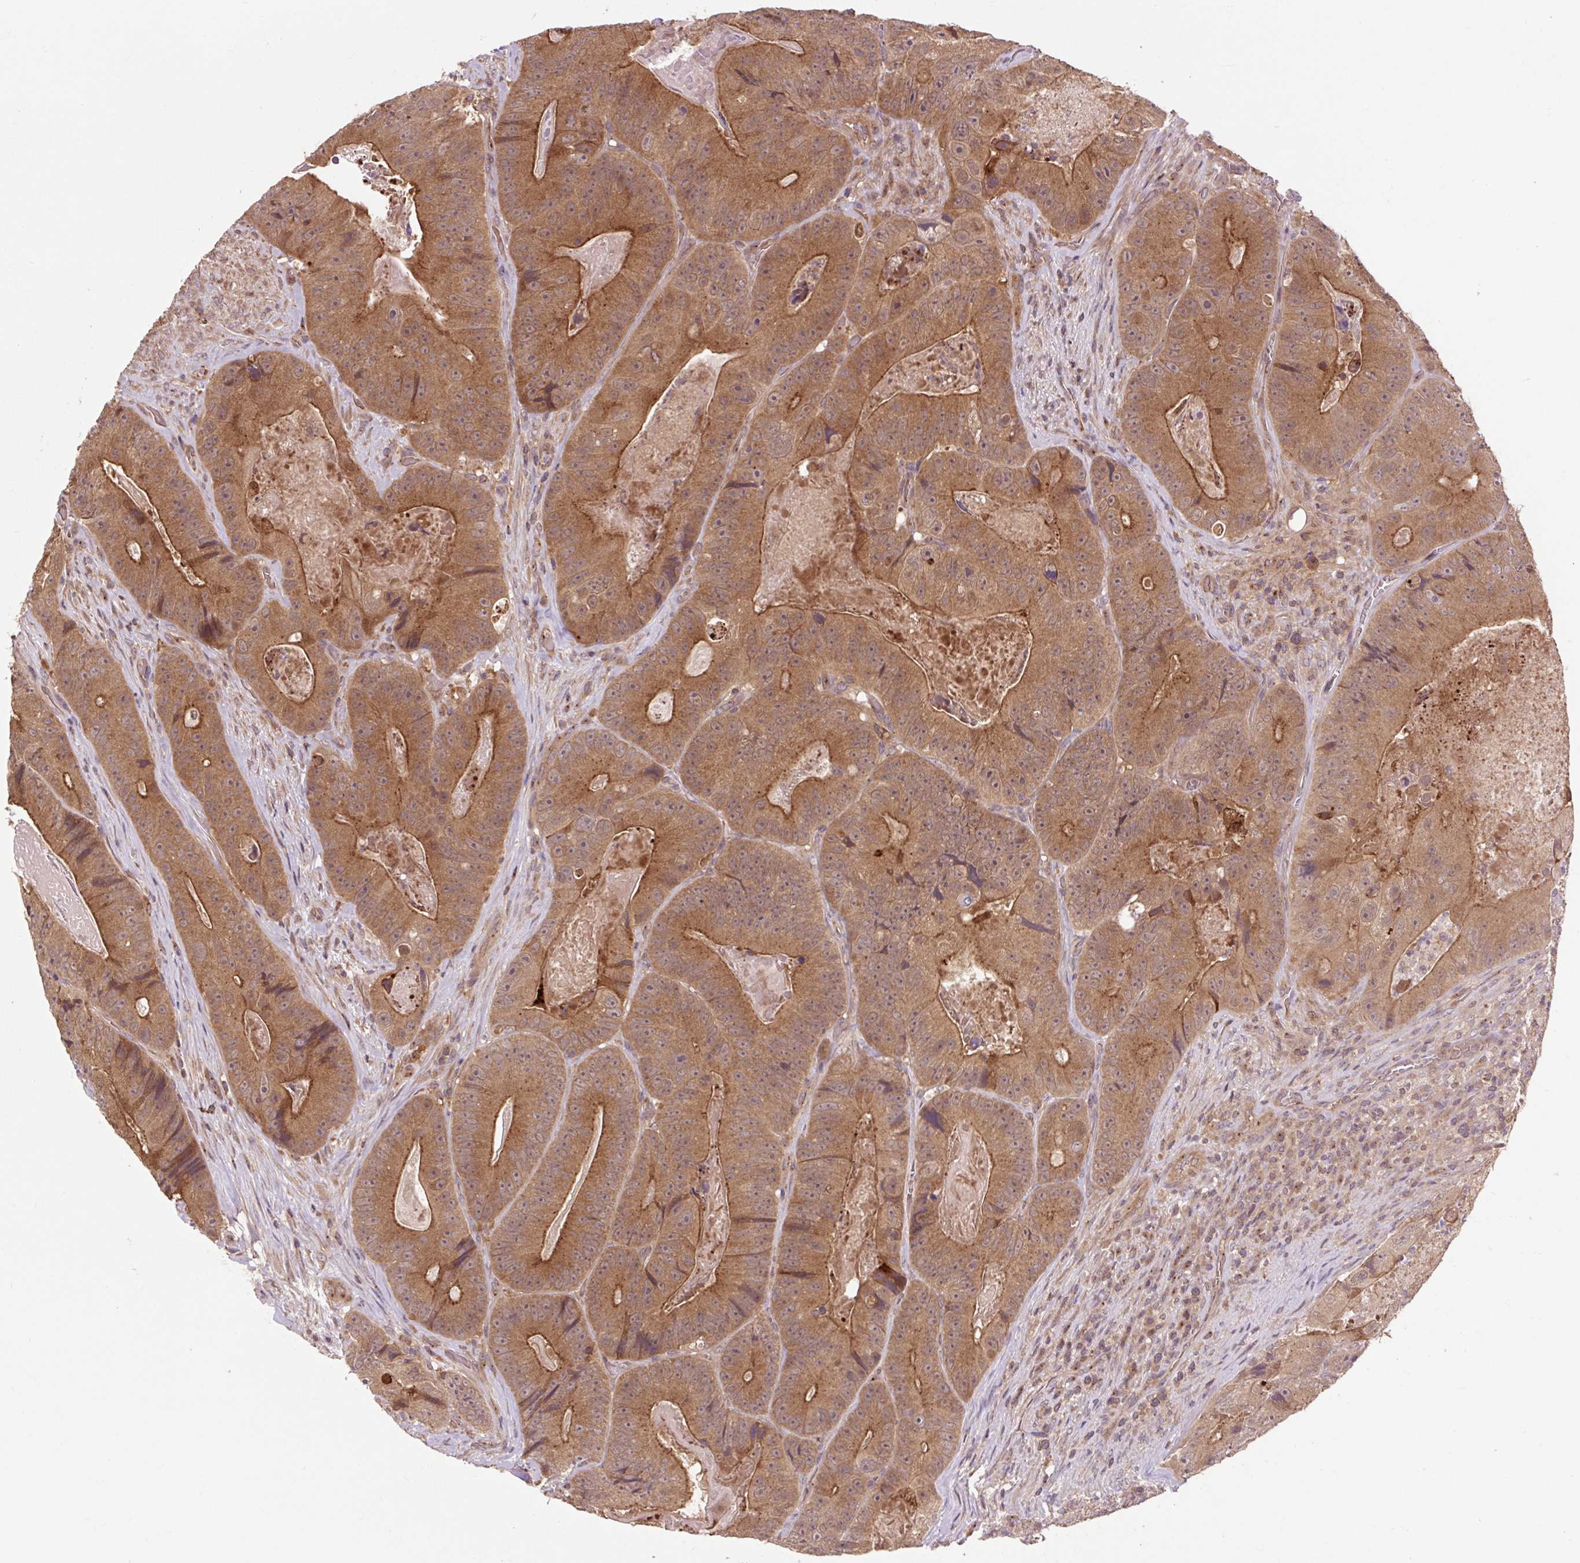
{"staining": {"intensity": "moderate", "quantity": ">75%", "location": "cytoplasmic/membranous"}, "tissue": "colorectal cancer", "cell_type": "Tumor cells", "image_type": "cancer", "snomed": [{"axis": "morphology", "description": "Adenocarcinoma, NOS"}, {"axis": "topography", "description": "Colon"}], "caption": "Protein expression analysis of human colorectal cancer (adenocarcinoma) reveals moderate cytoplasmic/membranous staining in about >75% of tumor cells. (Brightfield microscopy of DAB IHC at high magnification).", "gene": "MMS19", "patient": {"sex": "female", "age": 86}}